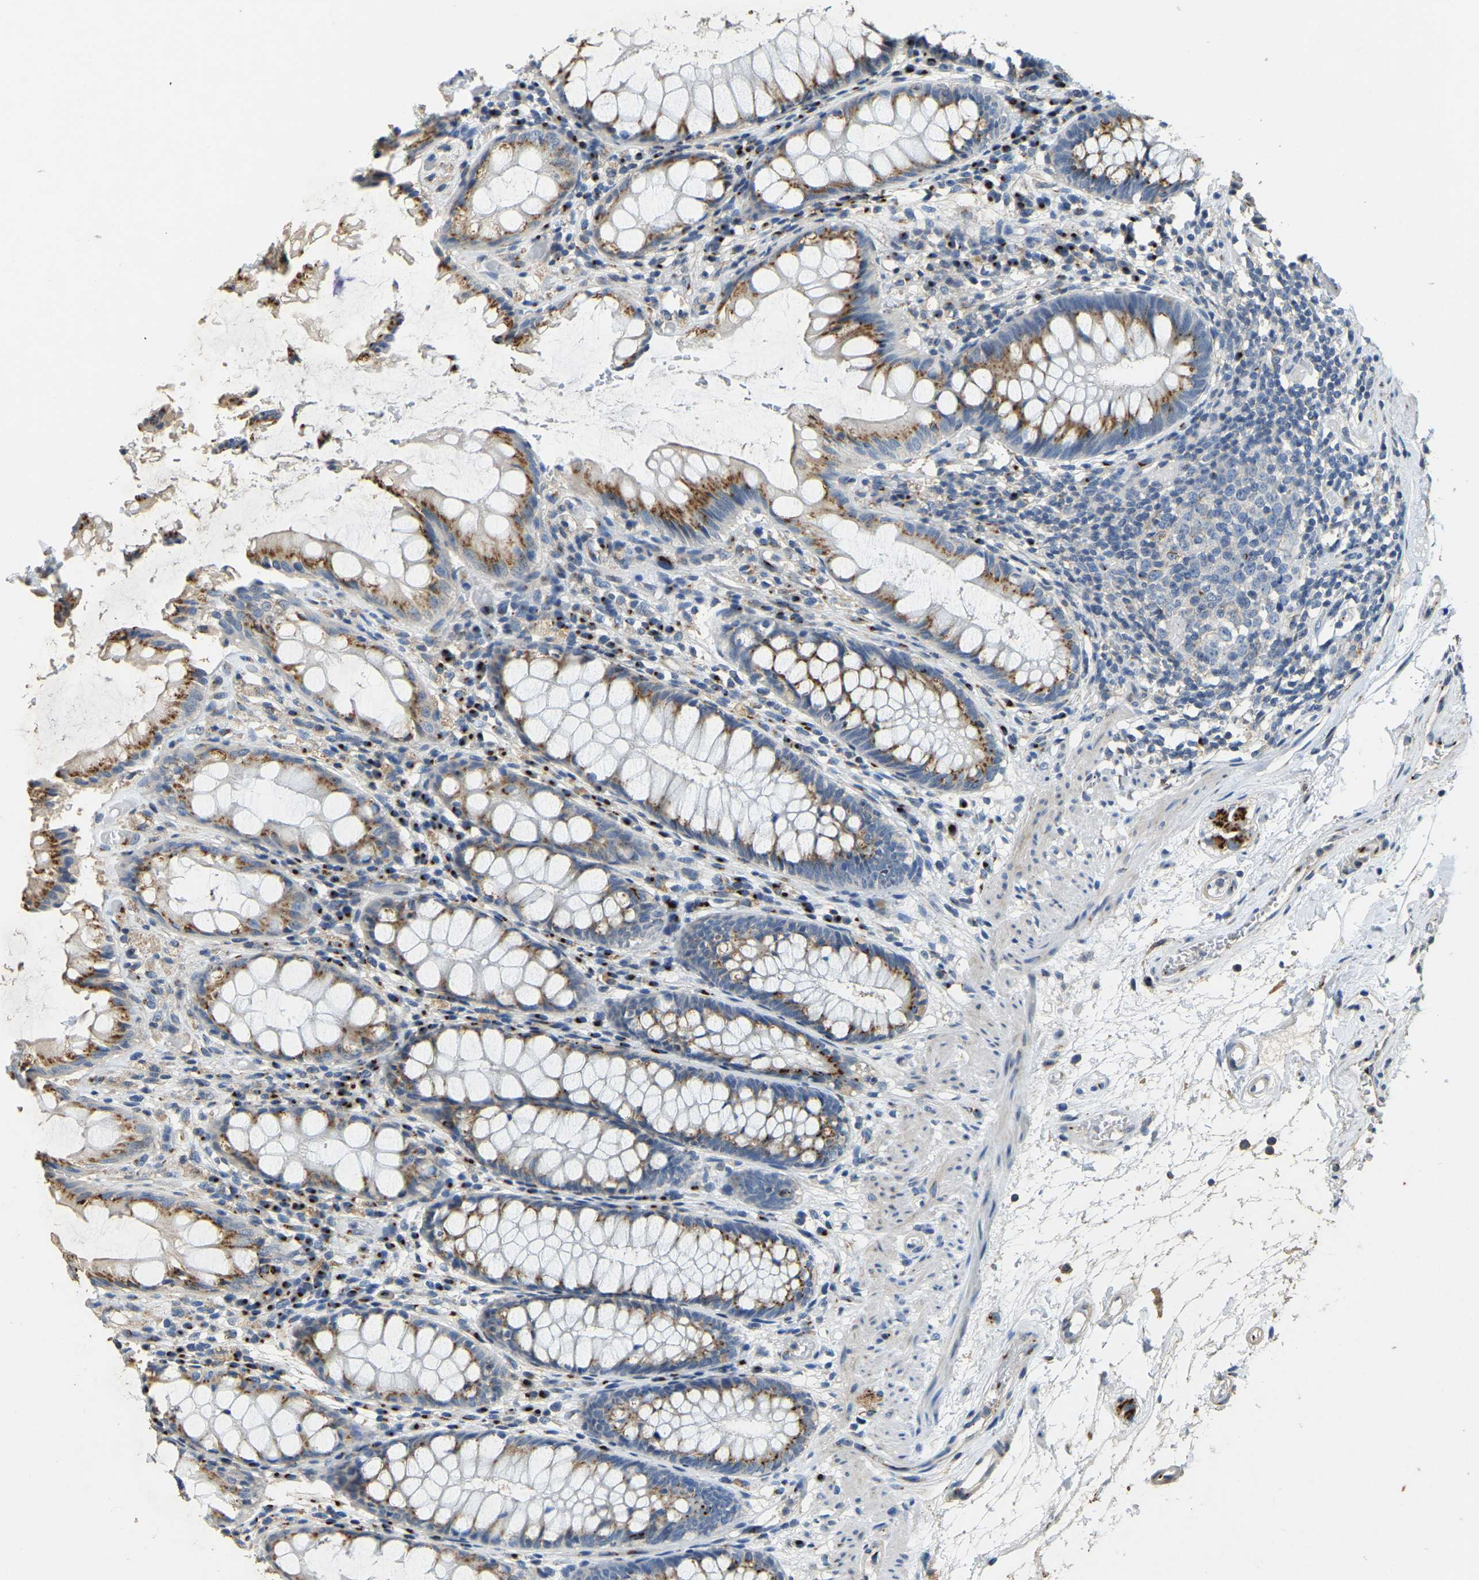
{"staining": {"intensity": "moderate", "quantity": ">75%", "location": "cytoplasmic/membranous"}, "tissue": "rectum", "cell_type": "Glandular cells", "image_type": "normal", "snomed": [{"axis": "morphology", "description": "Normal tissue, NOS"}, {"axis": "topography", "description": "Rectum"}], "caption": "Benign rectum shows moderate cytoplasmic/membranous staining in about >75% of glandular cells, visualized by immunohistochemistry.", "gene": "FAM174A", "patient": {"sex": "male", "age": 64}}